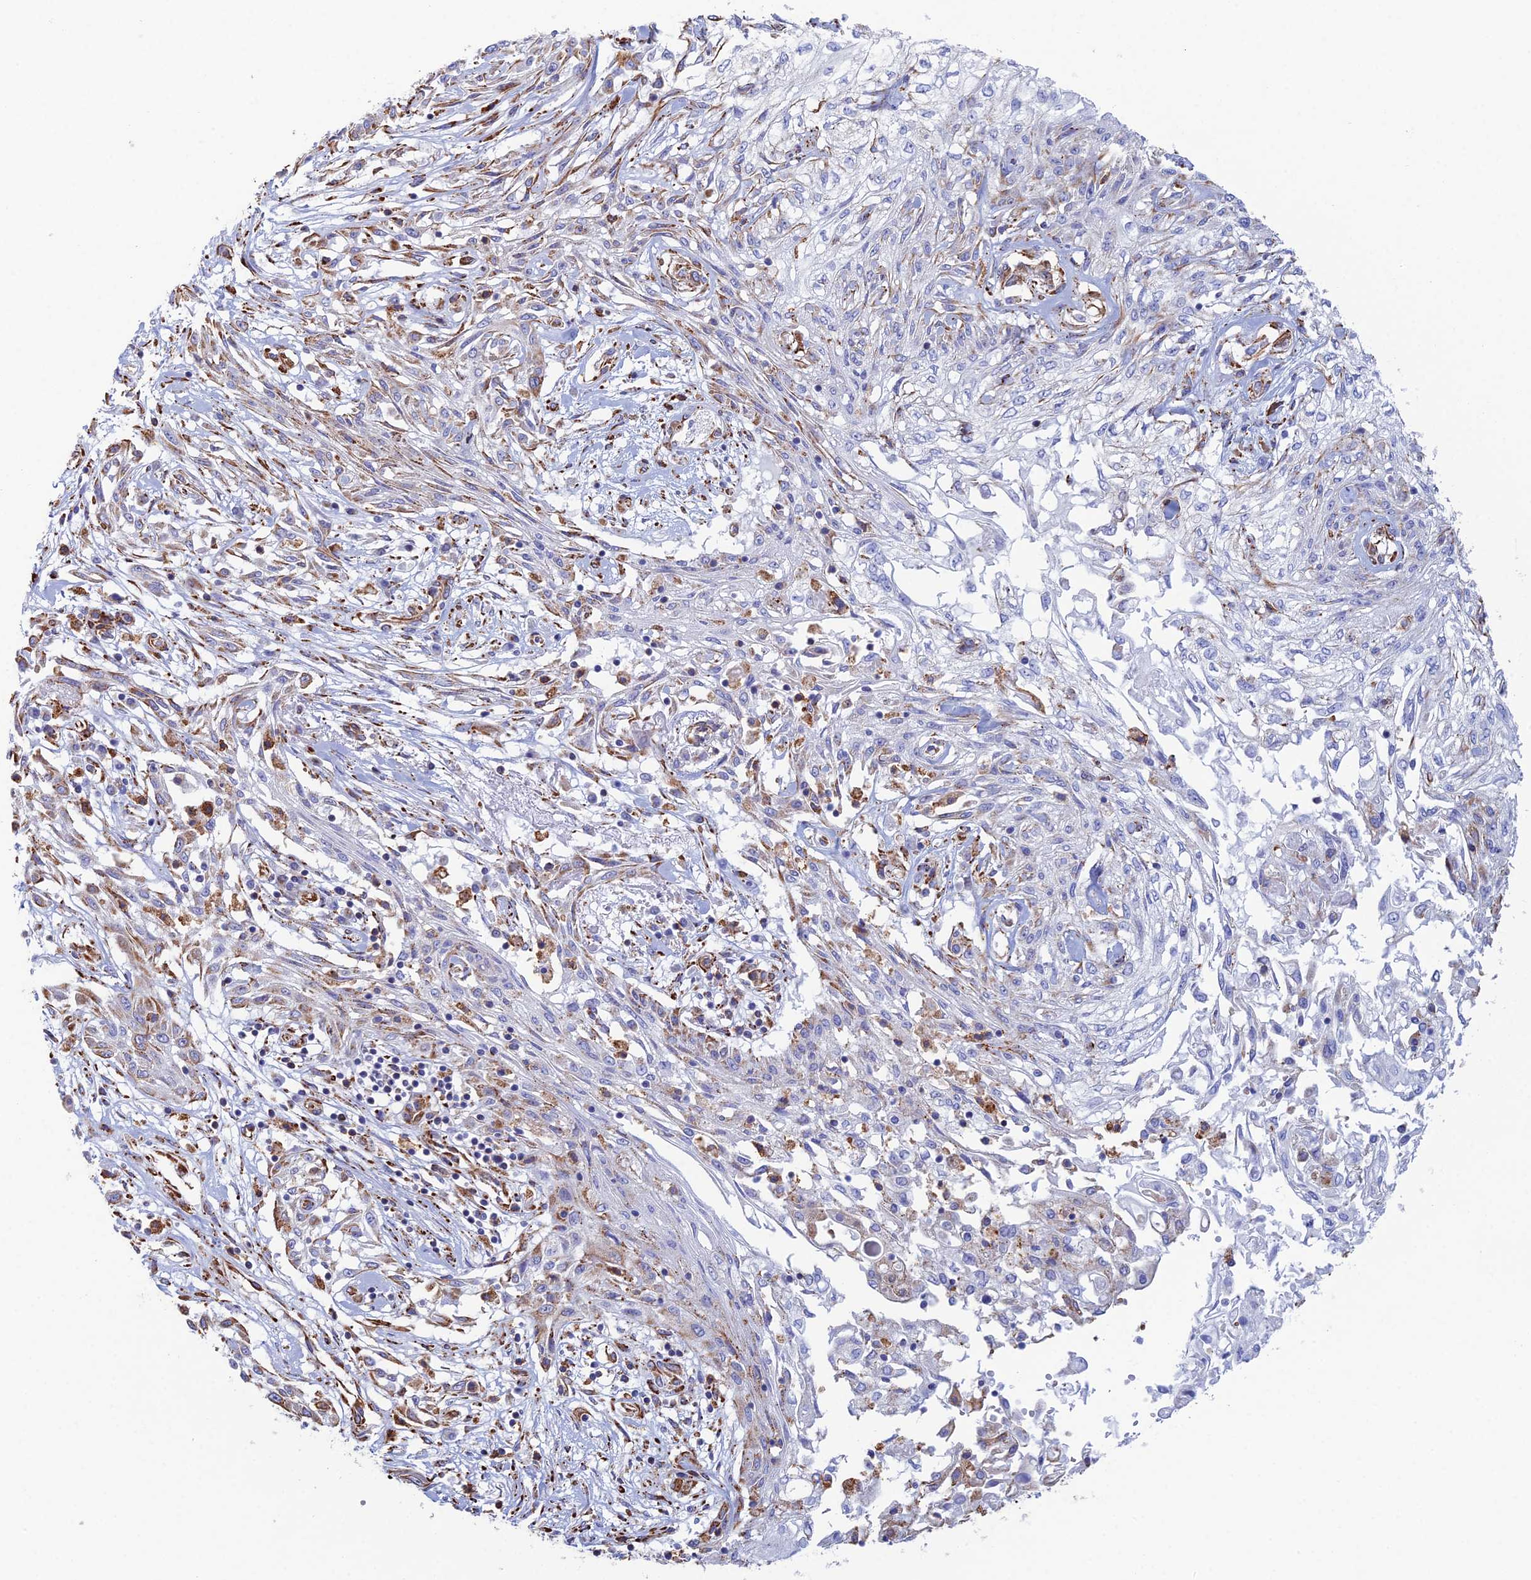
{"staining": {"intensity": "weak", "quantity": "<25%", "location": "cytoplasmic/membranous"}, "tissue": "skin cancer", "cell_type": "Tumor cells", "image_type": "cancer", "snomed": [{"axis": "morphology", "description": "Squamous cell carcinoma, NOS"}, {"axis": "morphology", "description": "Squamous cell carcinoma, metastatic, NOS"}, {"axis": "topography", "description": "Skin"}, {"axis": "topography", "description": "Lymph node"}], "caption": "High power microscopy image of an immunohistochemistry image of skin cancer (squamous cell carcinoma), revealing no significant staining in tumor cells.", "gene": "CLVS2", "patient": {"sex": "male", "age": 75}}